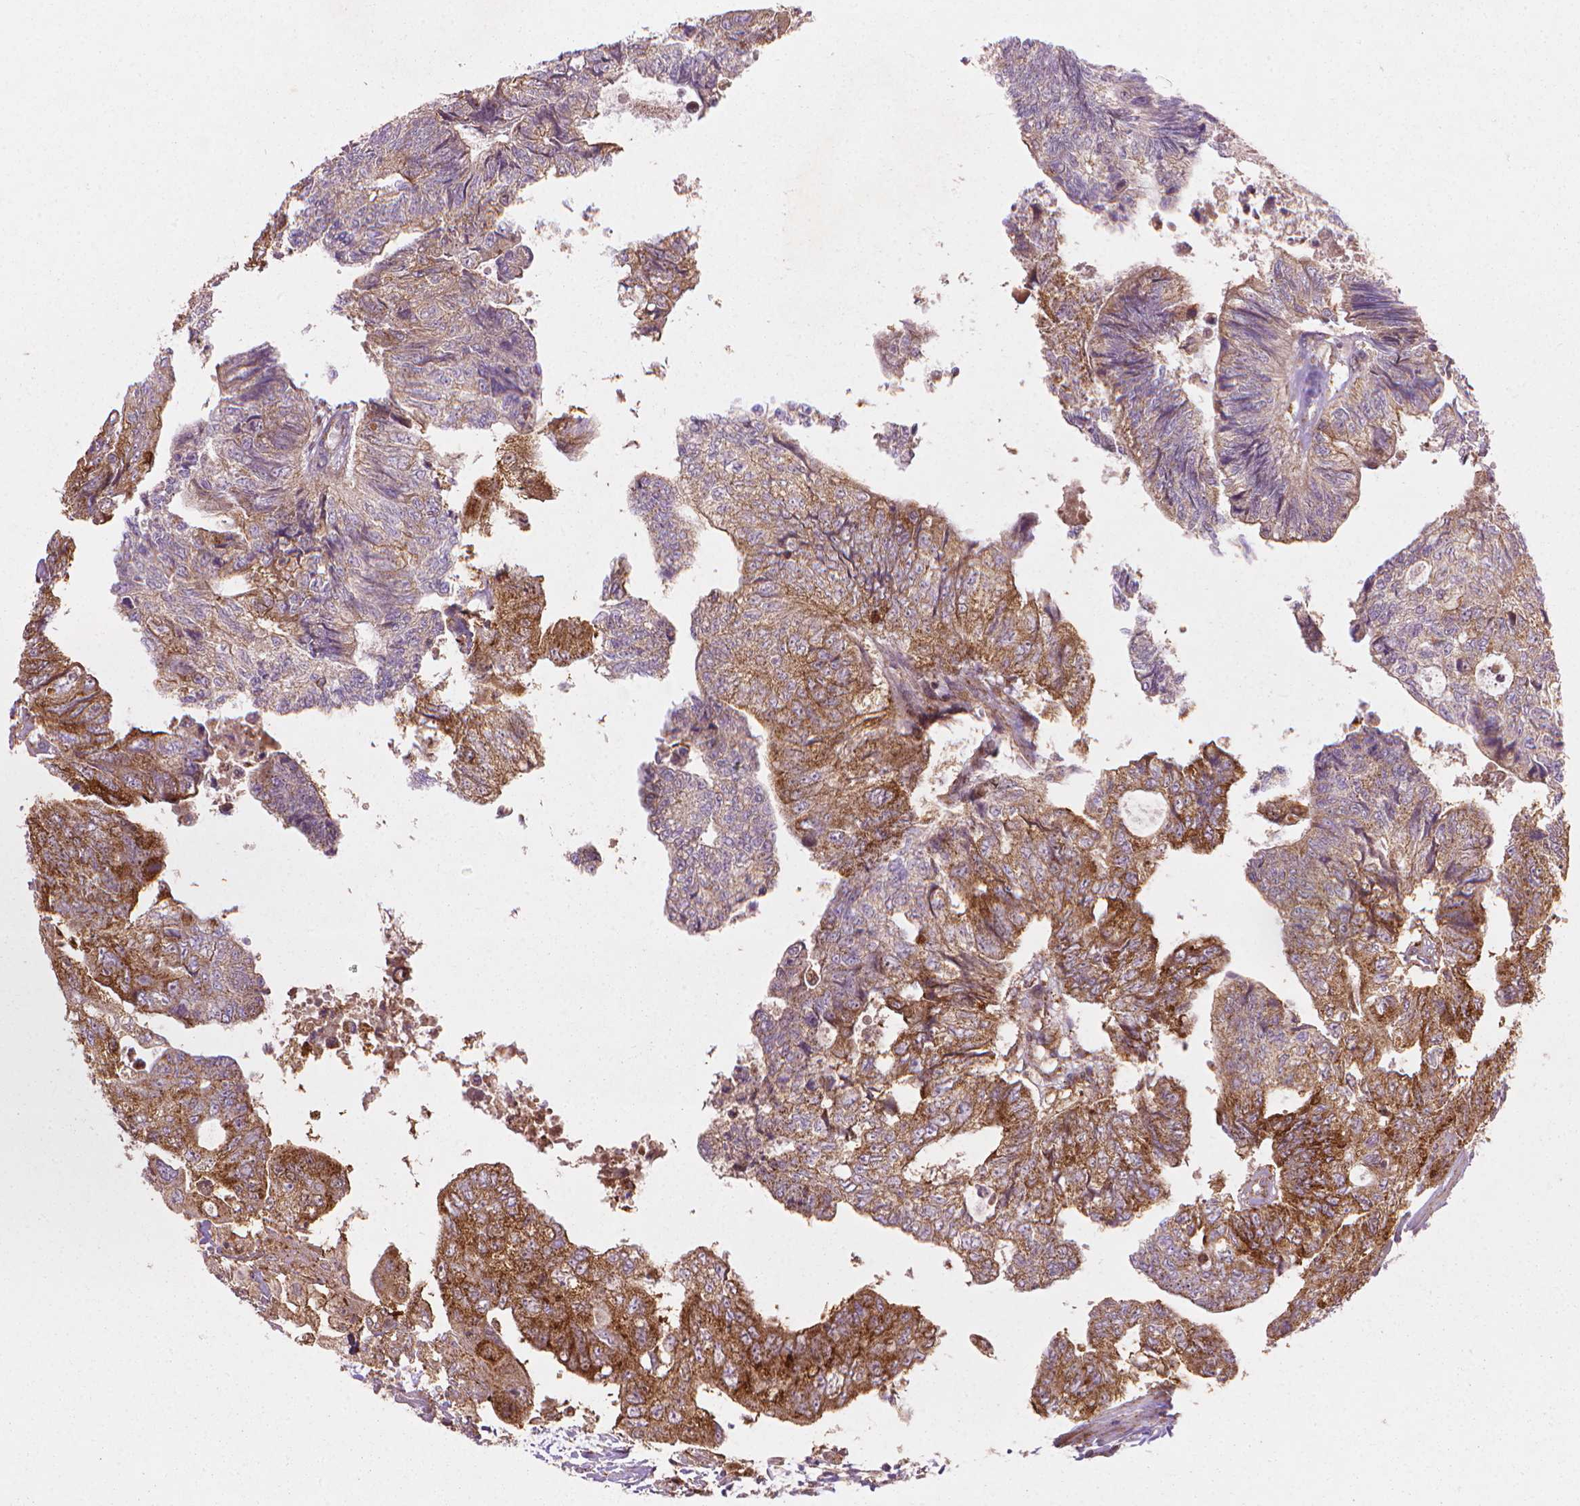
{"staining": {"intensity": "moderate", "quantity": "25%-75%", "location": "cytoplasmic/membranous"}, "tissue": "colorectal cancer", "cell_type": "Tumor cells", "image_type": "cancer", "snomed": [{"axis": "morphology", "description": "Adenocarcinoma, NOS"}, {"axis": "topography", "description": "Colon"}], "caption": "The immunohistochemical stain shows moderate cytoplasmic/membranous expression in tumor cells of colorectal cancer (adenocarcinoma) tissue. Ihc stains the protein in brown and the nuclei are stained blue.", "gene": "VARS2", "patient": {"sex": "male", "age": 57}}